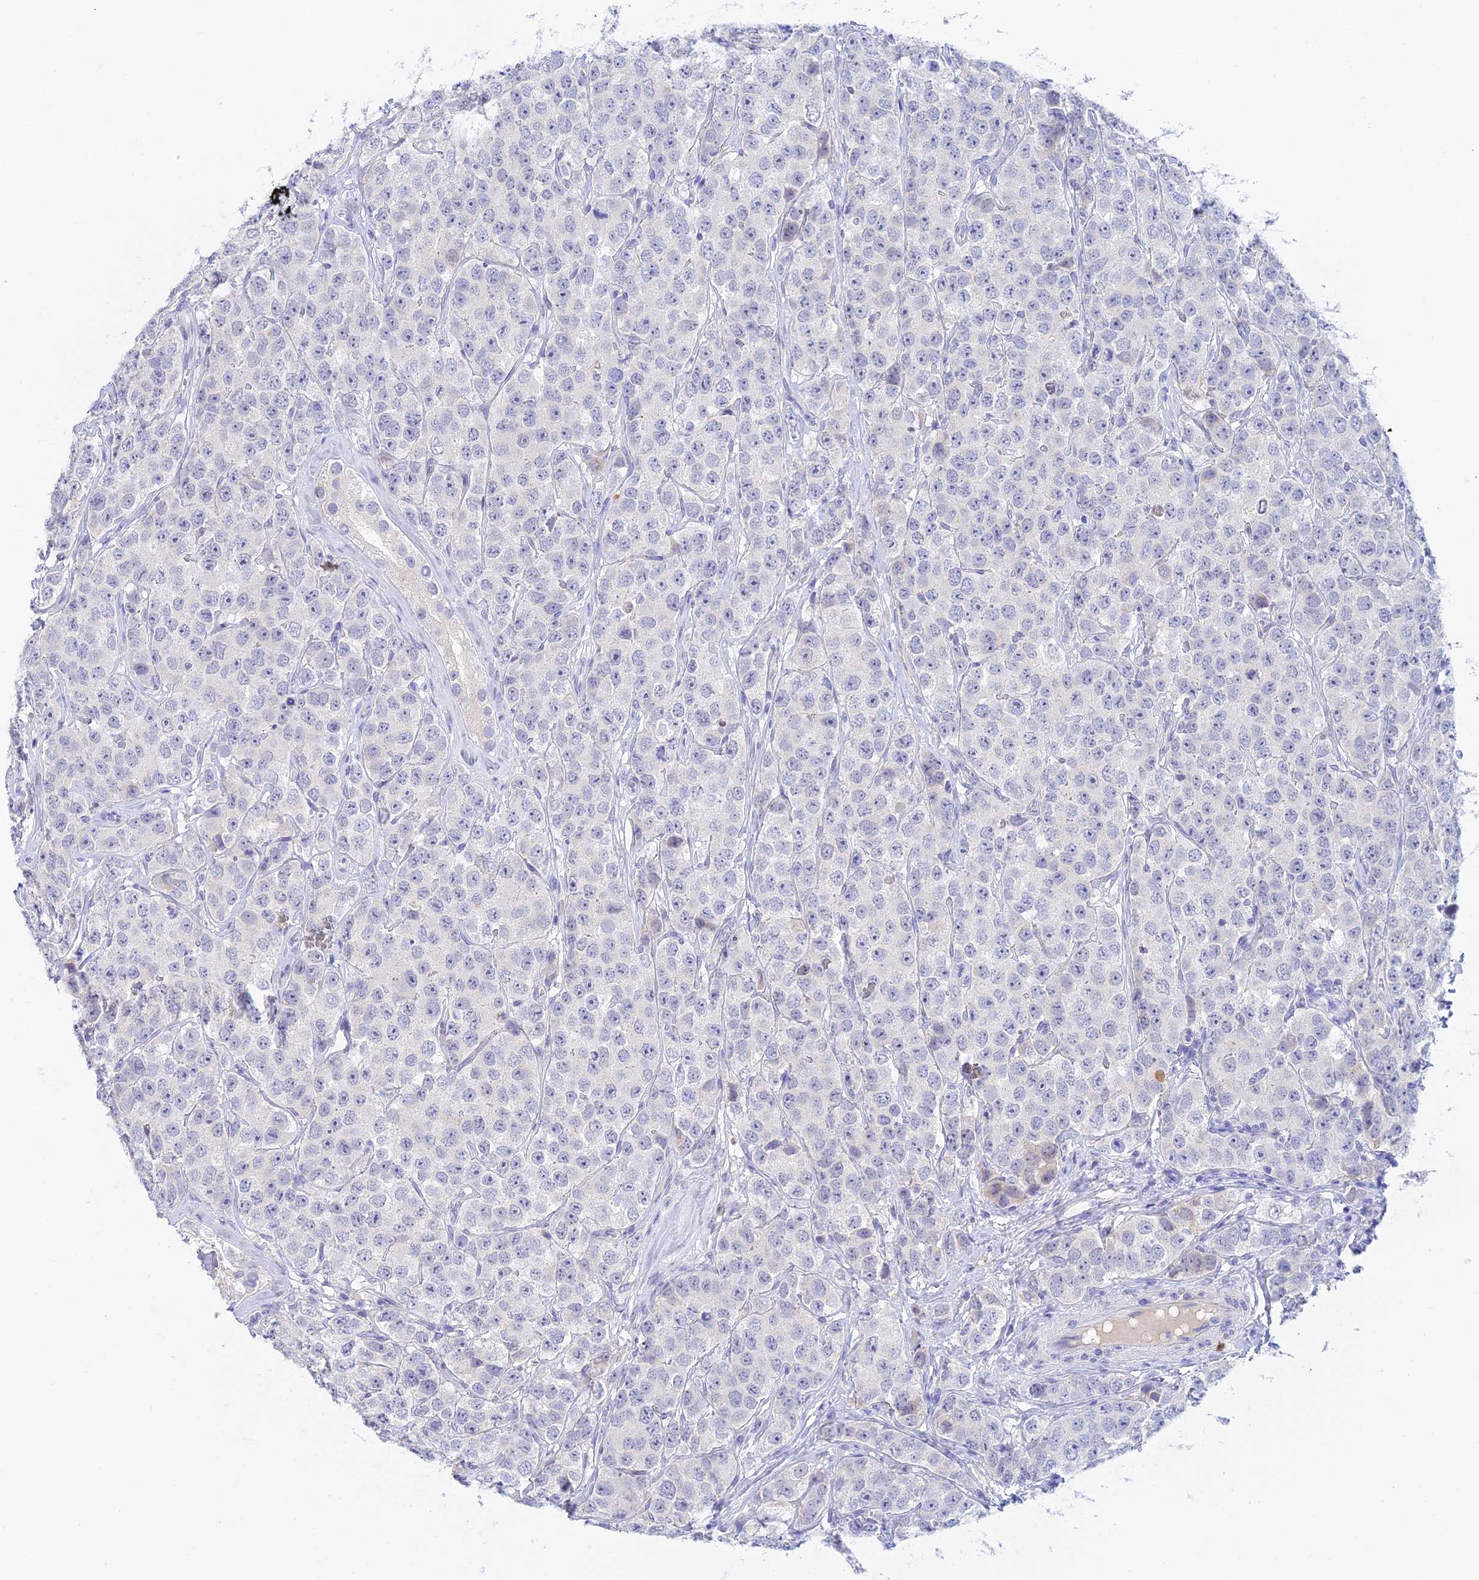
{"staining": {"intensity": "negative", "quantity": "none", "location": "none"}, "tissue": "testis cancer", "cell_type": "Tumor cells", "image_type": "cancer", "snomed": [{"axis": "morphology", "description": "Seminoma, NOS"}, {"axis": "topography", "description": "Testis"}], "caption": "IHC of human testis cancer (seminoma) shows no staining in tumor cells.", "gene": "INTS13", "patient": {"sex": "male", "age": 28}}